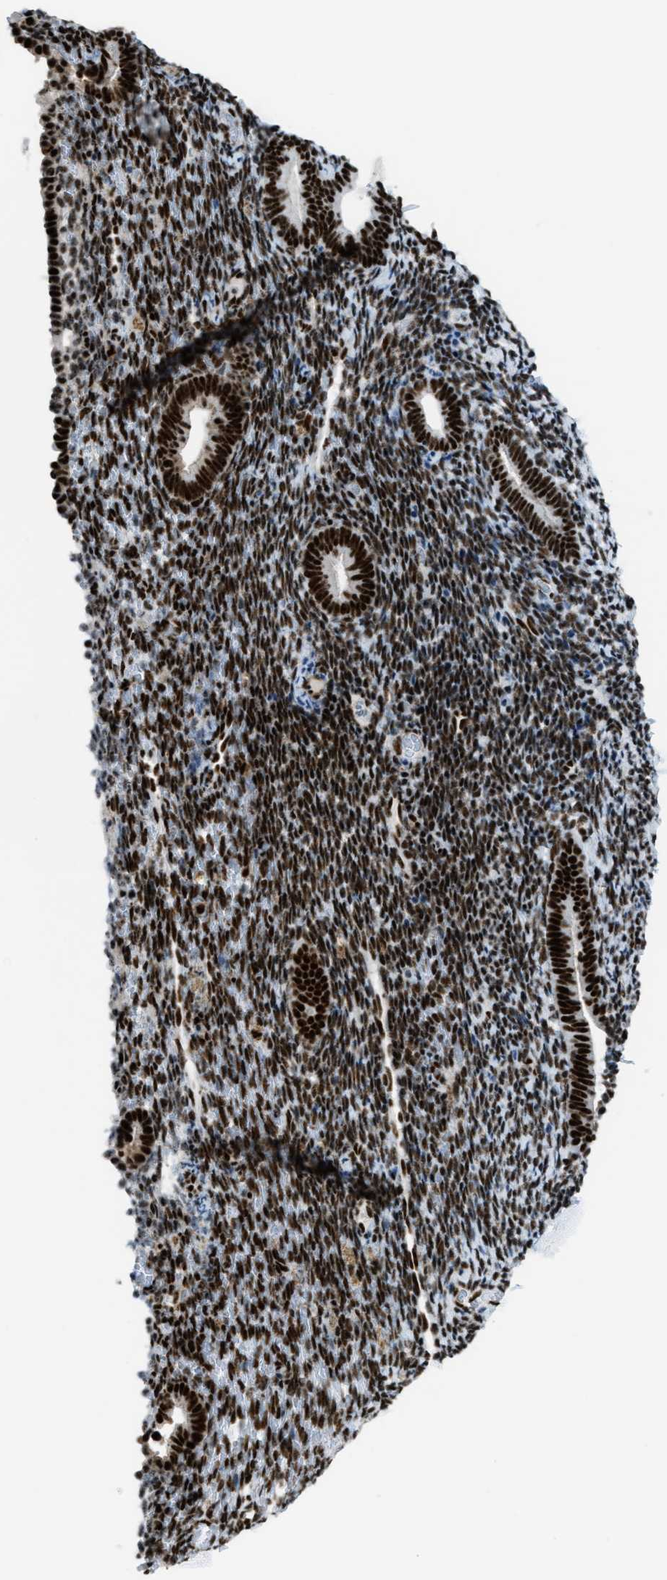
{"staining": {"intensity": "strong", "quantity": ">75%", "location": "nuclear"}, "tissue": "endometrium", "cell_type": "Cells in endometrial stroma", "image_type": "normal", "snomed": [{"axis": "morphology", "description": "Normal tissue, NOS"}, {"axis": "topography", "description": "Endometrium"}], "caption": "An immunohistochemistry (IHC) image of normal tissue is shown. Protein staining in brown labels strong nuclear positivity in endometrium within cells in endometrial stroma. (brown staining indicates protein expression, while blue staining denotes nuclei).", "gene": "ZNF207", "patient": {"sex": "female", "age": 51}}